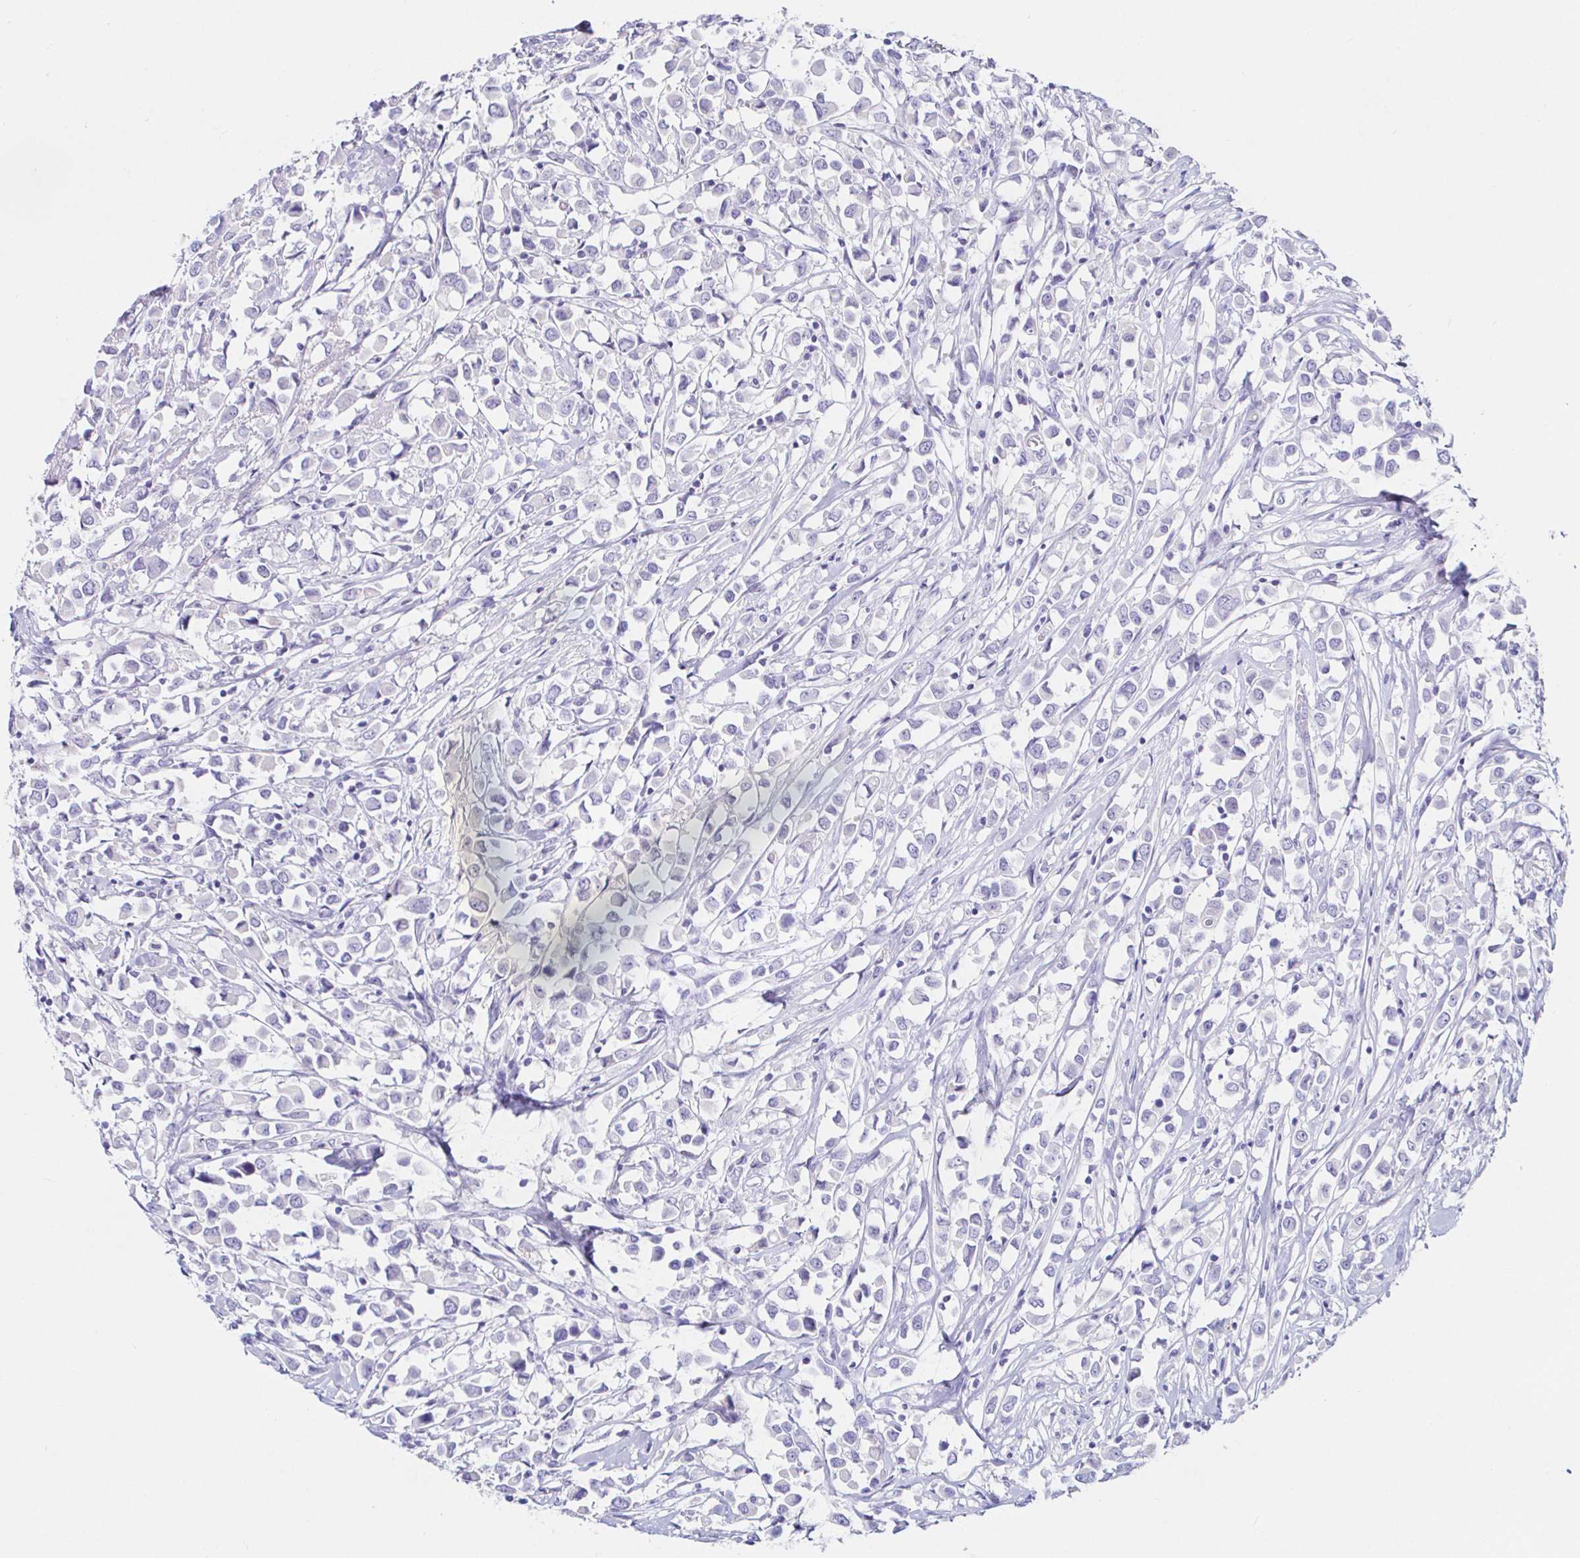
{"staining": {"intensity": "negative", "quantity": "none", "location": "none"}, "tissue": "breast cancer", "cell_type": "Tumor cells", "image_type": "cancer", "snomed": [{"axis": "morphology", "description": "Duct carcinoma"}, {"axis": "topography", "description": "Breast"}], "caption": "Protein analysis of breast infiltrating ductal carcinoma reveals no significant positivity in tumor cells. Brightfield microscopy of immunohistochemistry (IHC) stained with DAB (brown) and hematoxylin (blue), captured at high magnification.", "gene": "SAA4", "patient": {"sex": "female", "age": 61}}